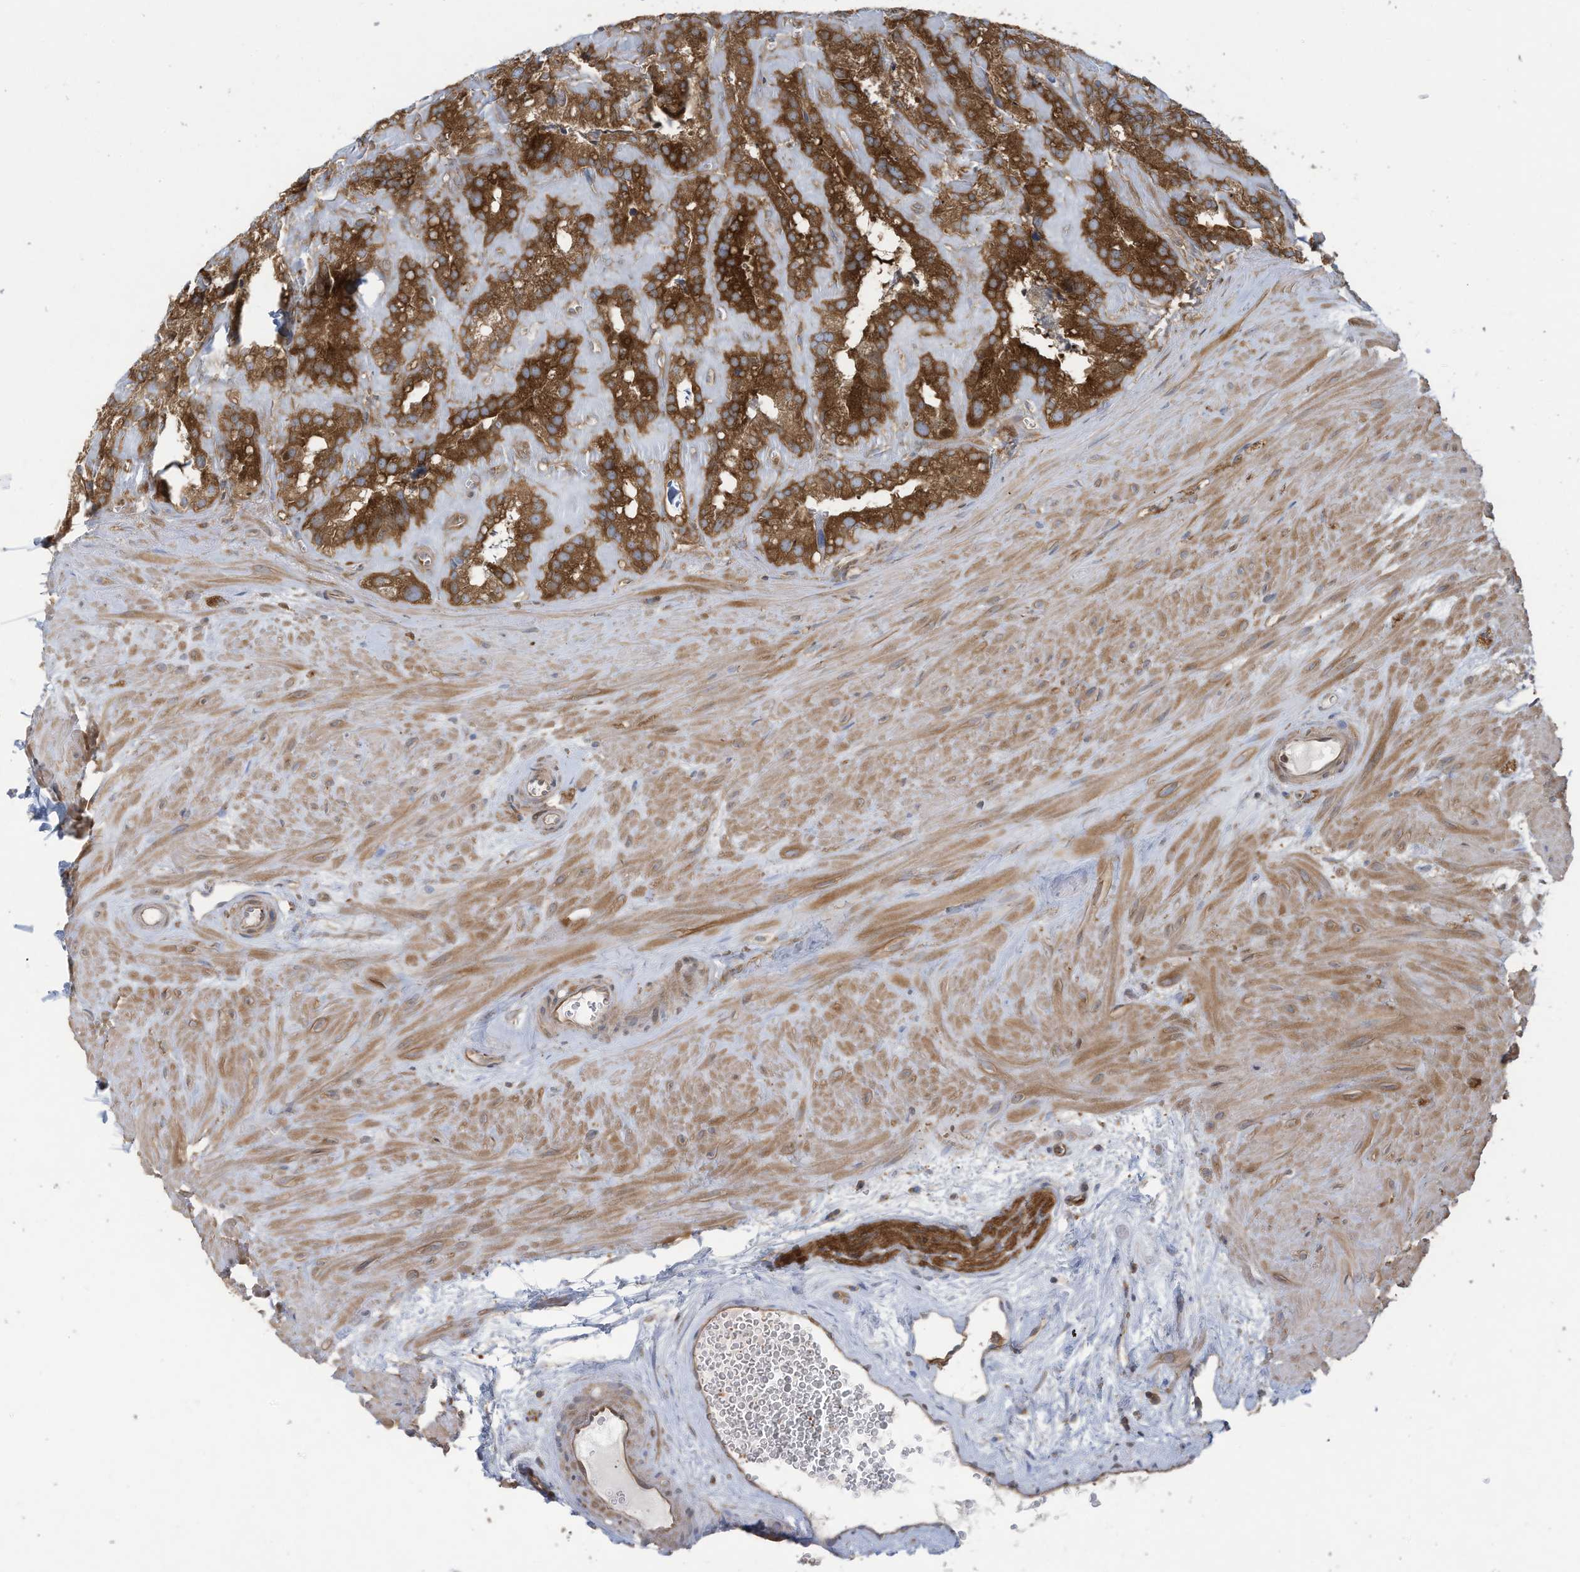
{"staining": {"intensity": "strong", "quantity": ">75%", "location": "cytoplasmic/membranous"}, "tissue": "seminal vesicle", "cell_type": "Glandular cells", "image_type": "normal", "snomed": [{"axis": "morphology", "description": "Normal tissue, NOS"}, {"axis": "topography", "description": "Prostate"}, {"axis": "topography", "description": "Seminal veicle"}], "caption": "Benign seminal vesicle was stained to show a protein in brown. There is high levels of strong cytoplasmic/membranous staining in approximately >75% of glandular cells.", "gene": "OLA1", "patient": {"sex": "male", "age": 59}}